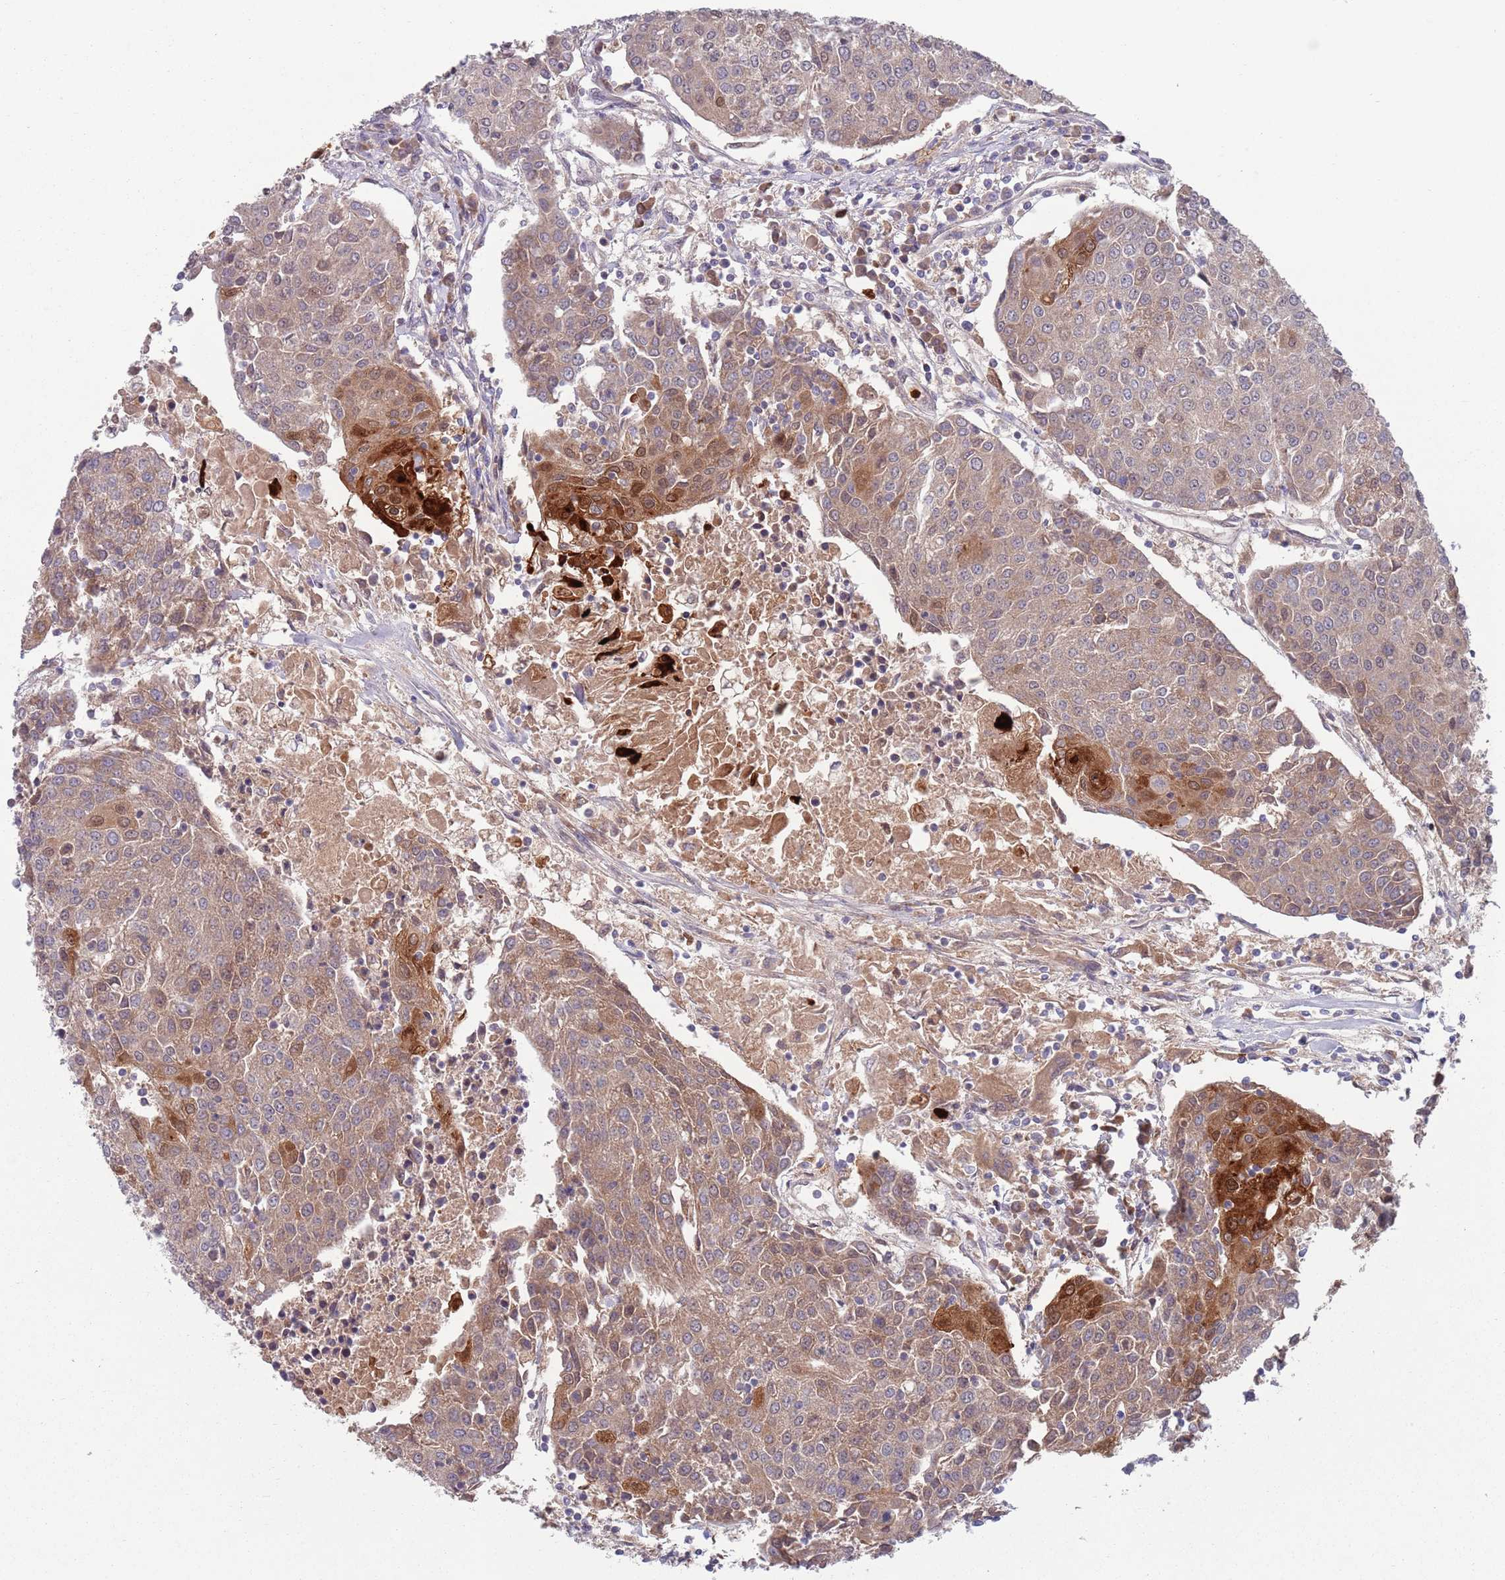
{"staining": {"intensity": "moderate", "quantity": "<25%", "location": "cytoplasmic/membranous"}, "tissue": "urothelial cancer", "cell_type": "Tumor cells", "image_type": "cancer", "snomed": [{"axis": "morphology", "description": "Urothelial carcinoma, High grade"}, {"axis": "topography", "description": "Urinary bladder"}], "caption": "Immunohistochemical staining of high-grade urothelial carcinoma demonstrates low levels of moderate cytoplasmic/membranous staining in approximately <25% of tumor cells.", "gene": "TYW1", "patient": {"sex": "female", "age": 85}}